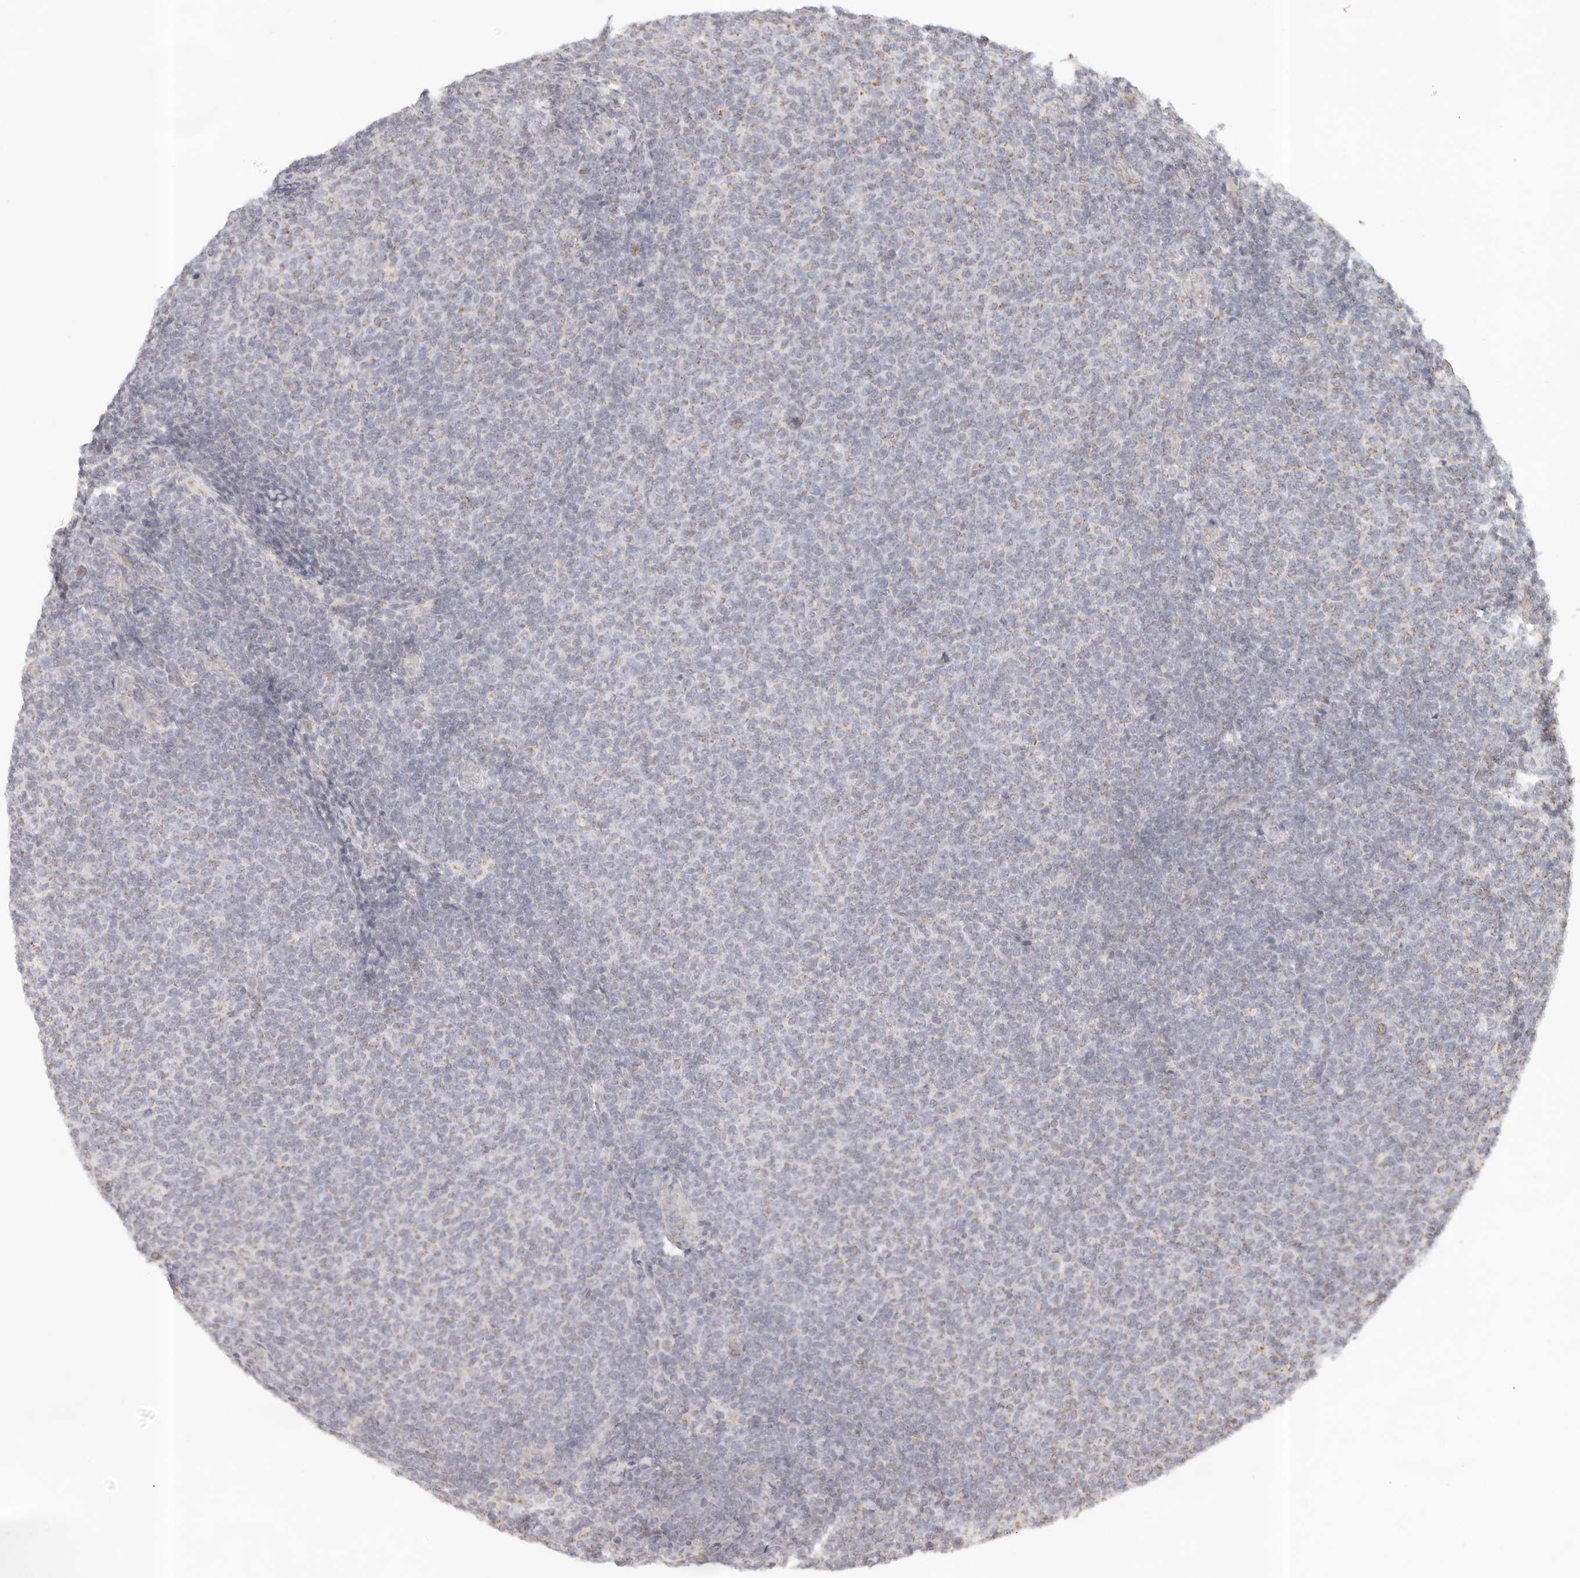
{"staining": {"intensity": "moderate", "quantity": "25%-75%", "location": "cytoplasmic/membranous"}, "tissue": "lymphoma", "cell_type": "Tumor cells", "image_type": "cancer", "snomed": [{"axis": "morphology", "description": "Malignant lymphoma, non-Hodgkin's type, Low grade"}, {"axis": "topography", "description": "Lymph node"}], "caption": "Malignant lymphoma, non-Hodgkin's type (low-grade) was stained to show a protein in brown. There is medium levels of moderate cytoplasmic/membranous positivity in approximately 25%-75% of tumor cells.", "gene": "KDF1", "patient": {"sex": "male", "age": 66}}